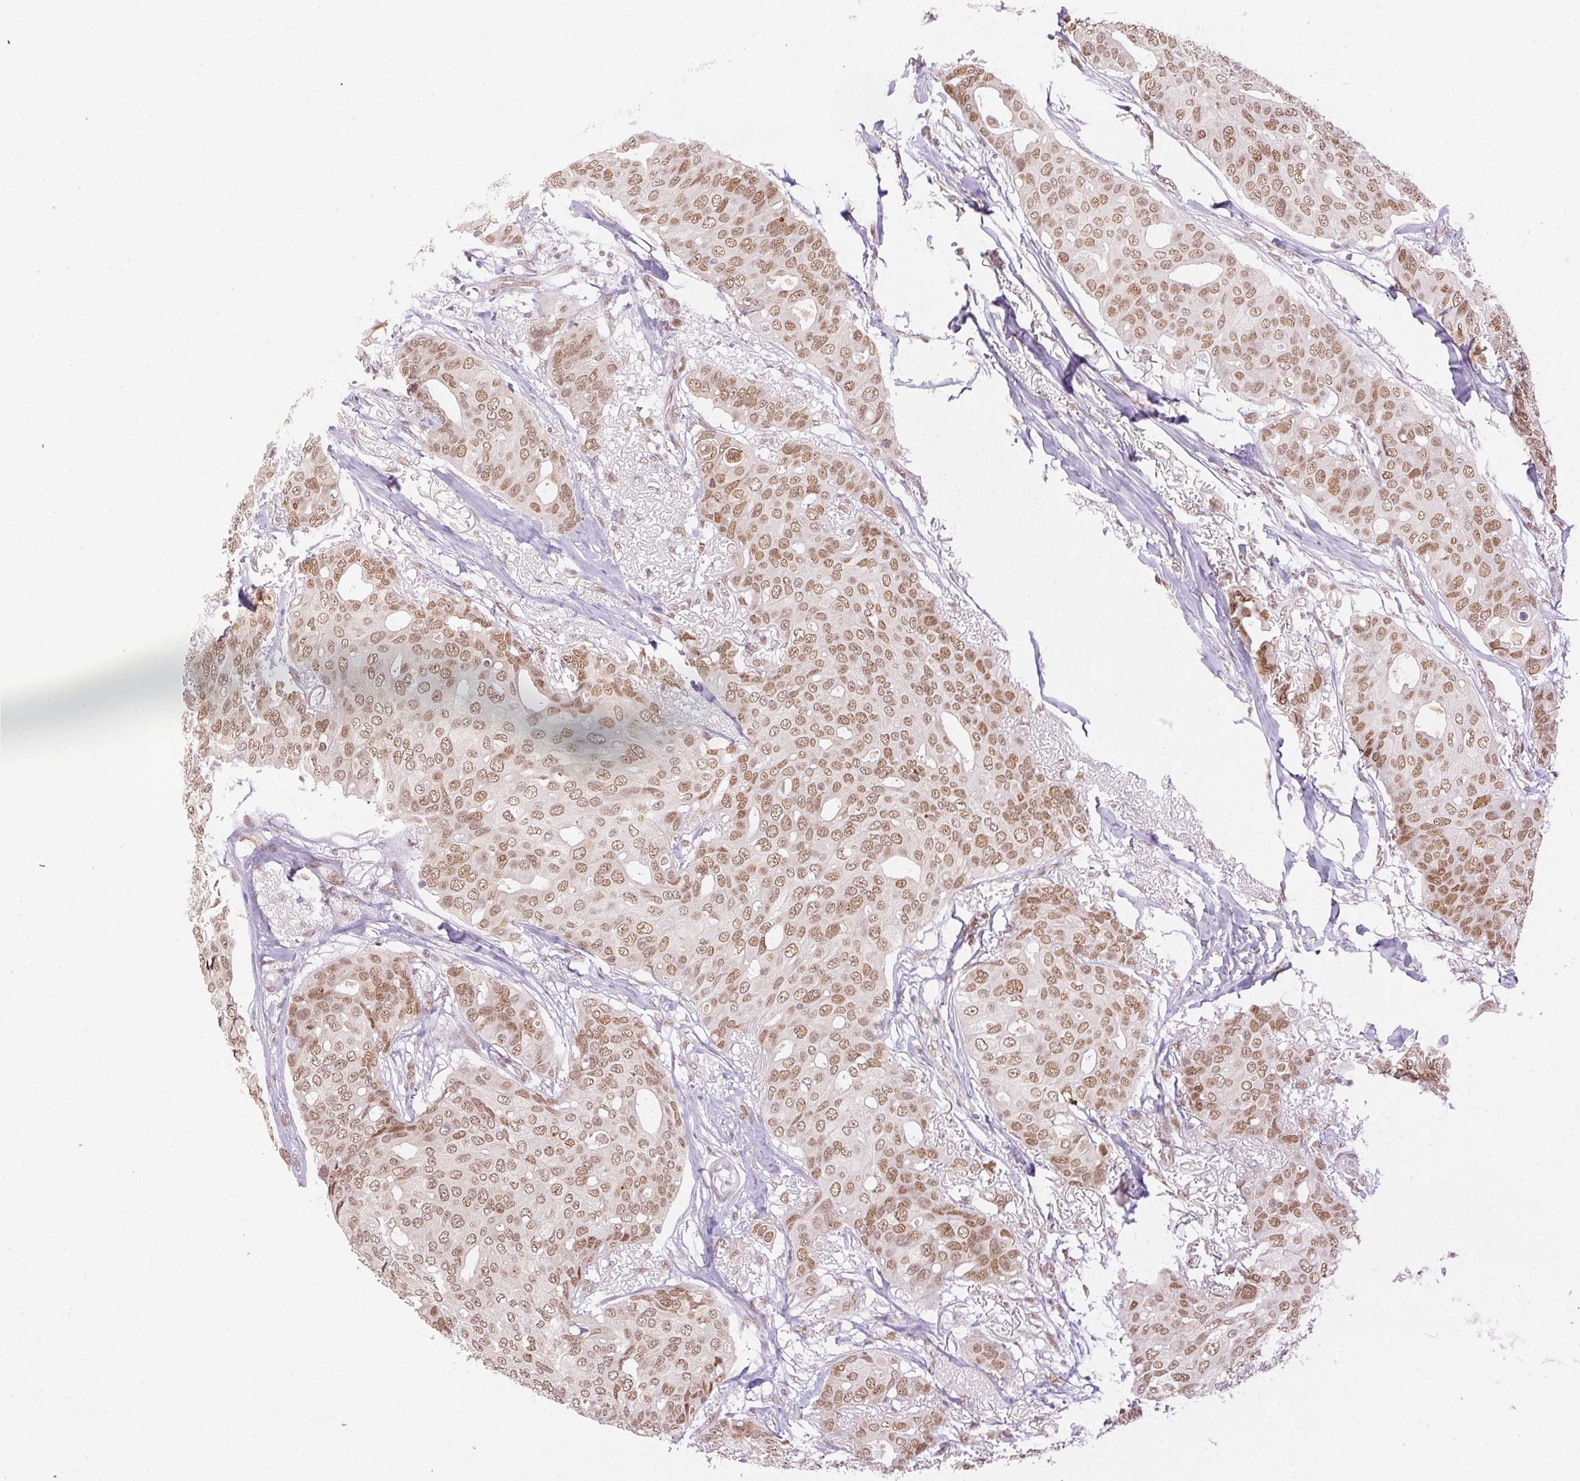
{"staining": {"intensity": "moderate", "quantity": ">75%", "location": "nuclear"}, "tissue": "breast cancer", "cell_type": "Tumor cells", "image_type": "cancer", "snomed": [{"axis": "morphology", "description": "Duct carcinoma"}, {"axis": "topography", "description": "Breast"}], "caption": "Infiltrating ductal carcinoma (breast) was stained to show a protein in brown. There is medium levels of moderate nuclear positivity in approximately >75% of tumor cells.", "gene": "H2AZ2", "patient": {"sex": "female", "age": 54}}